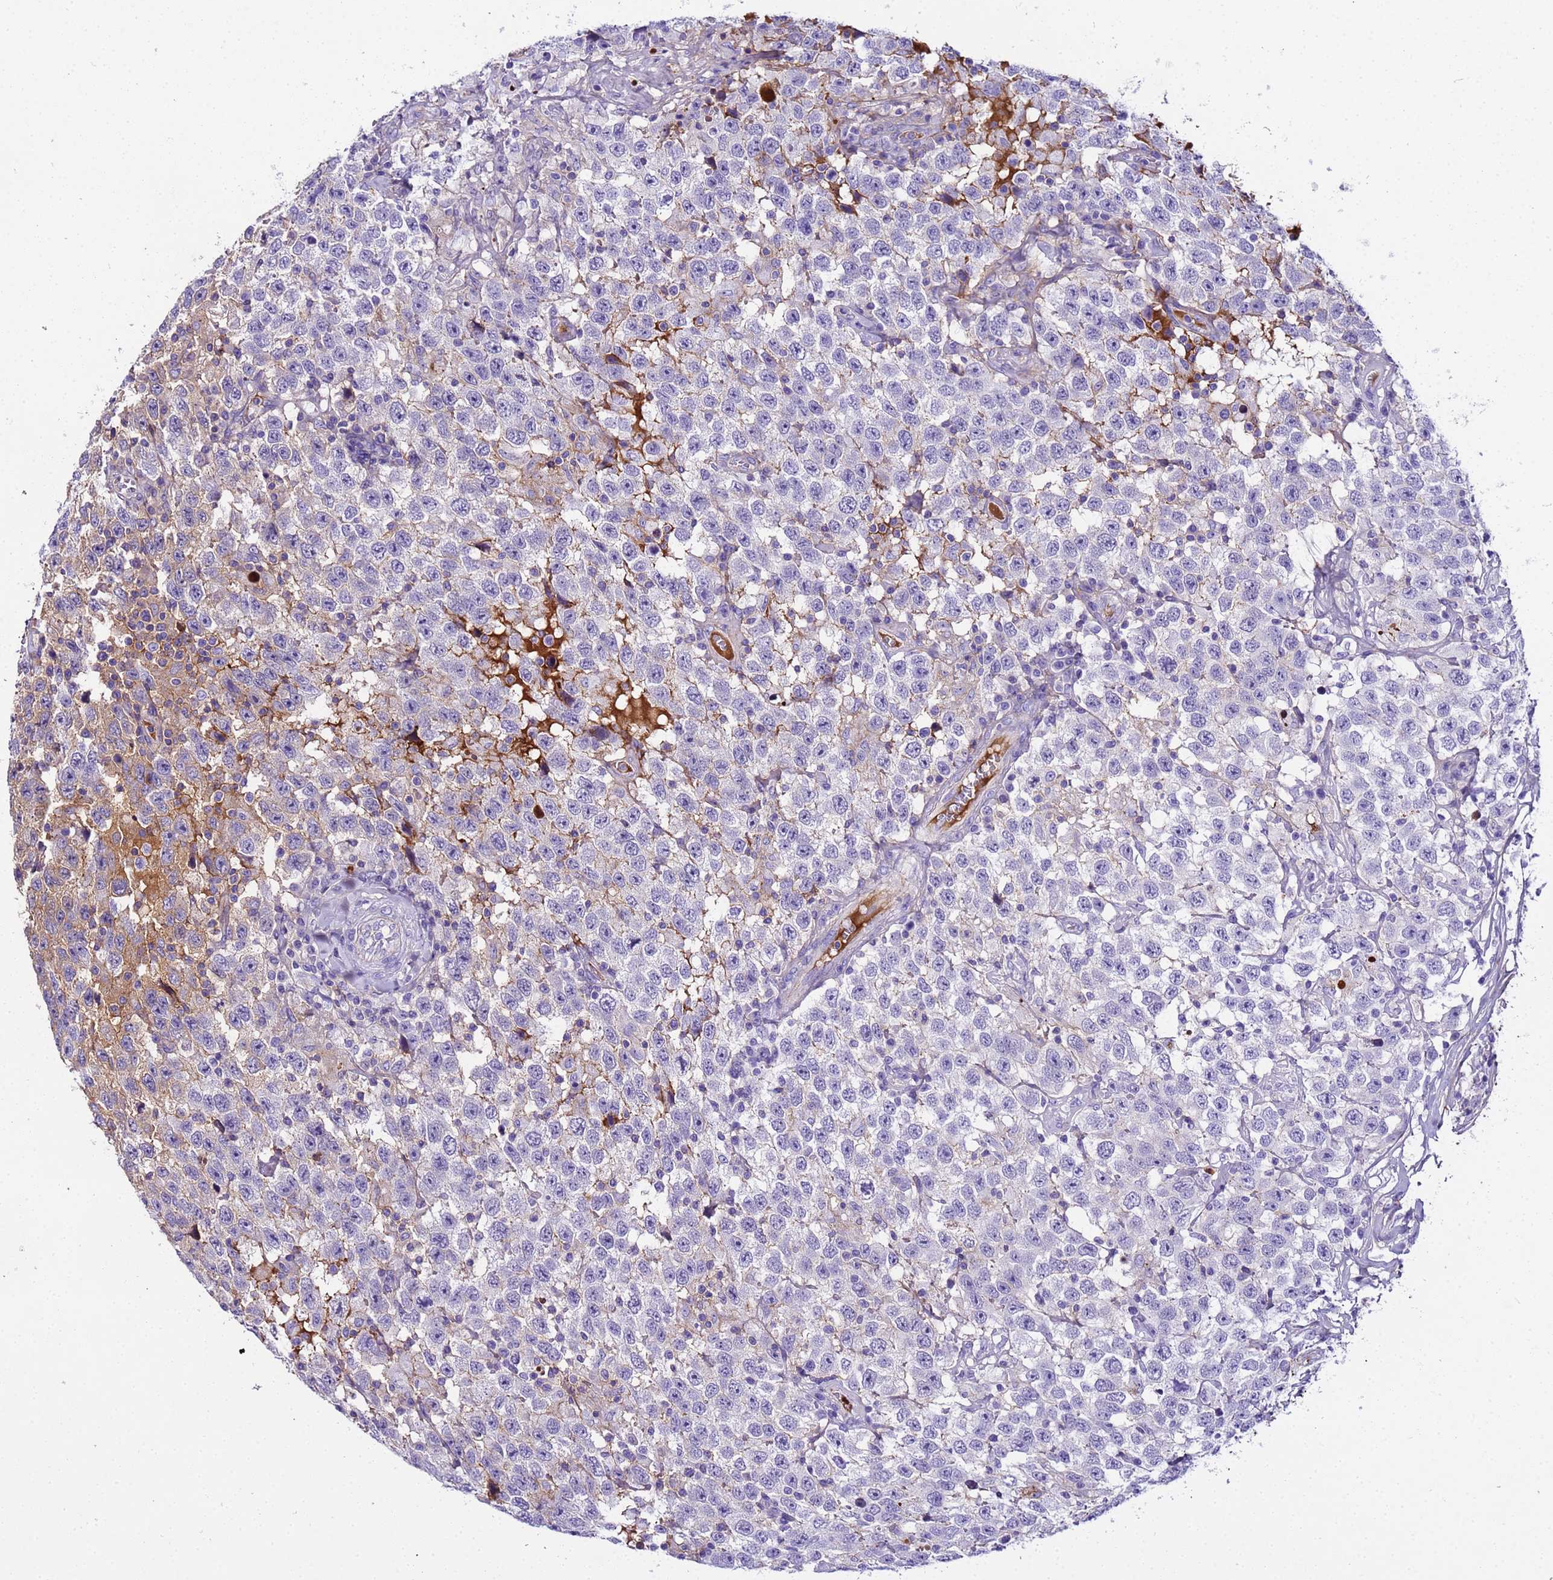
{"staining": {"intensity": "negative", "quantity": "none", "location": "none"}, "tissue": "testis cancer", "cell_type": "Tumor cells", "image_type": "cancer", "snomed": [{"axis": "morphology", "description": "Seminoma, NOS"}, {"axis": "topography", "description": "Testis"}], "caption": "Immunohistochemistry of seminoma (testis) shows no positivity in tumor cells. (Brightfield microscopy of DAB (3,3'-diaminobenzidine) IHC at high magnification).", "gene": "CFHR2", "patient": {"sex": "male", "age": 41}}